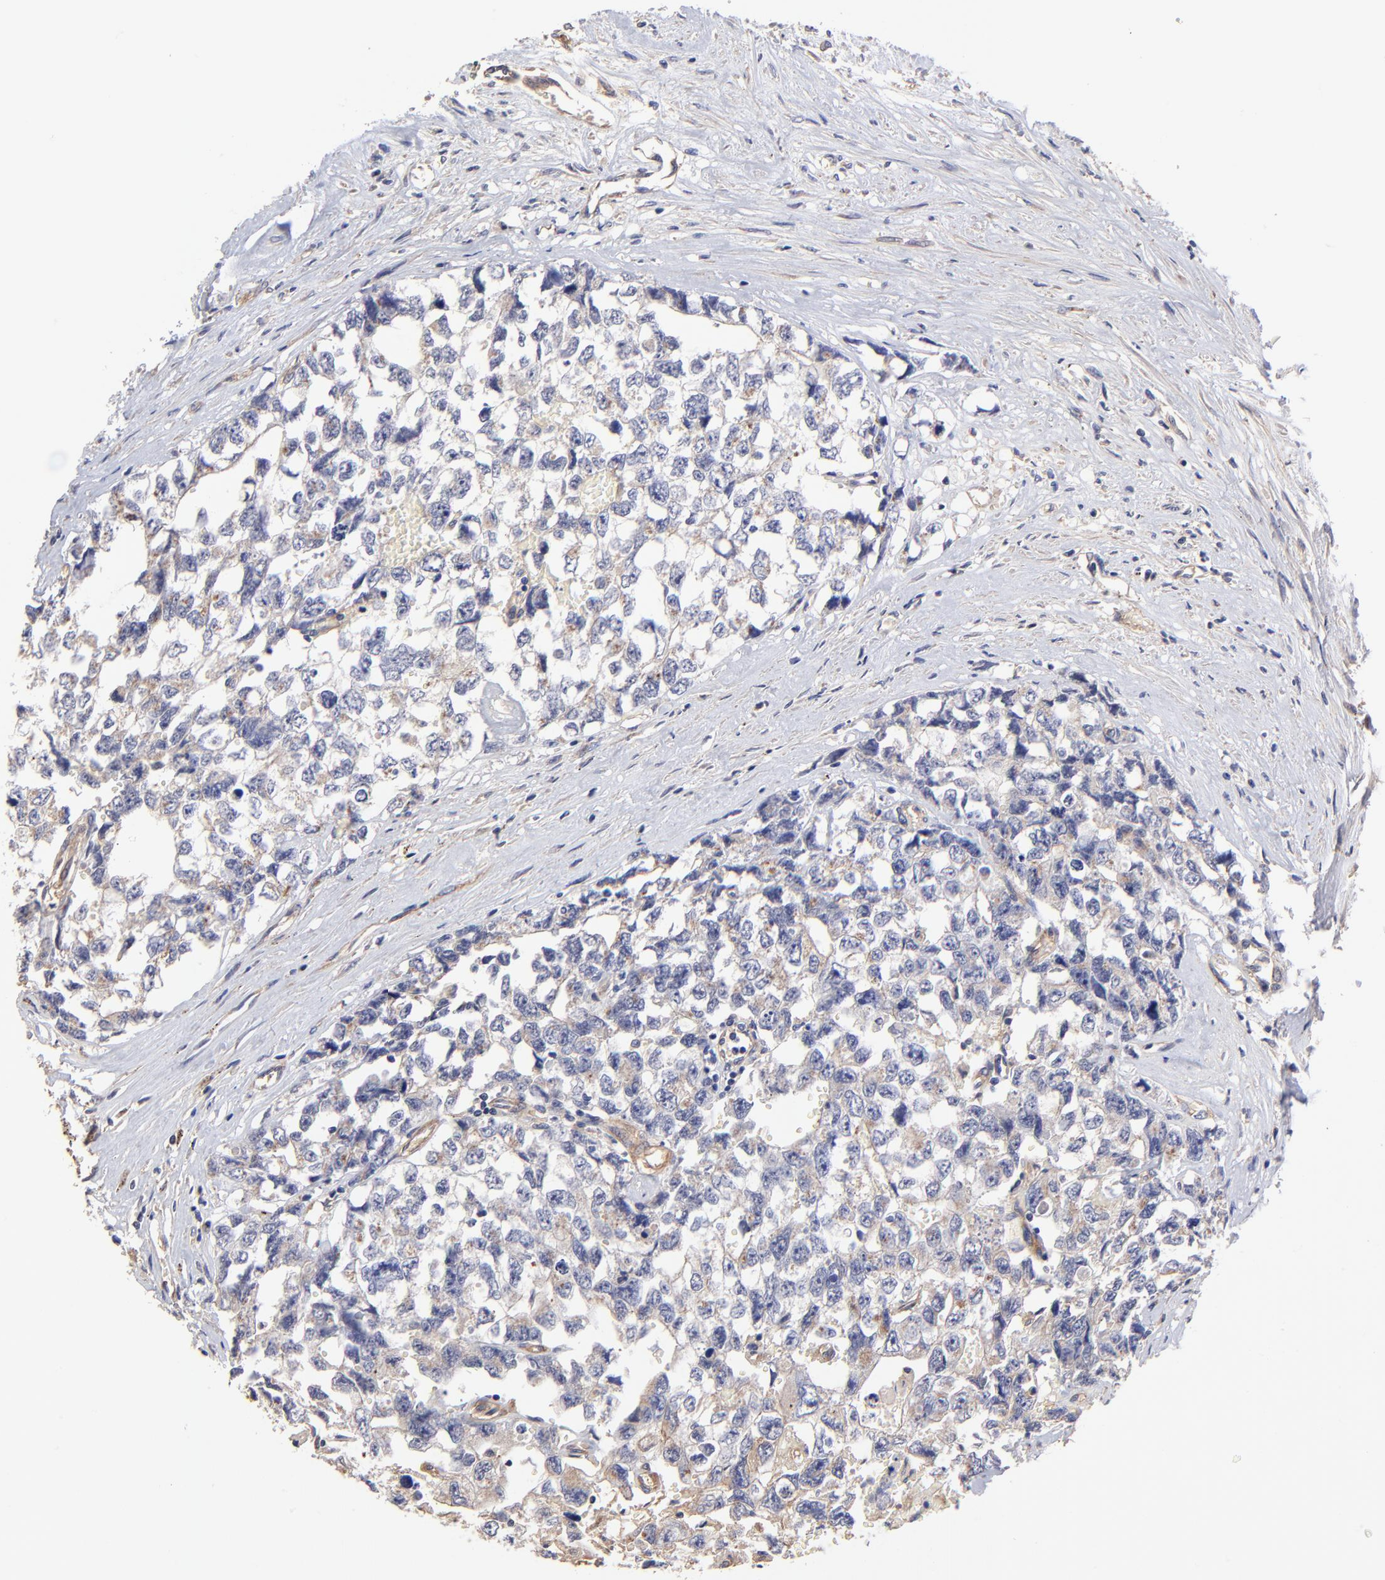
{"staining": {"intensity": "negative", "quantity": "none", "location": "none"}, "tissue": "testis cancer", "cell_type": "Tumor cells", "image_type": "cancer", "snomed": [{"axis": "morphology", "description": "Carcinoma, Embryonal, NOS"}, {"axis": "topography", "description": "Testis"}], "caption": "Human testis embryonal carcinoma stained for a protein using IHC shows no expression in tumor cells.", "gene": "ASB7", "patient": {"sex": "male", "age": 31}}